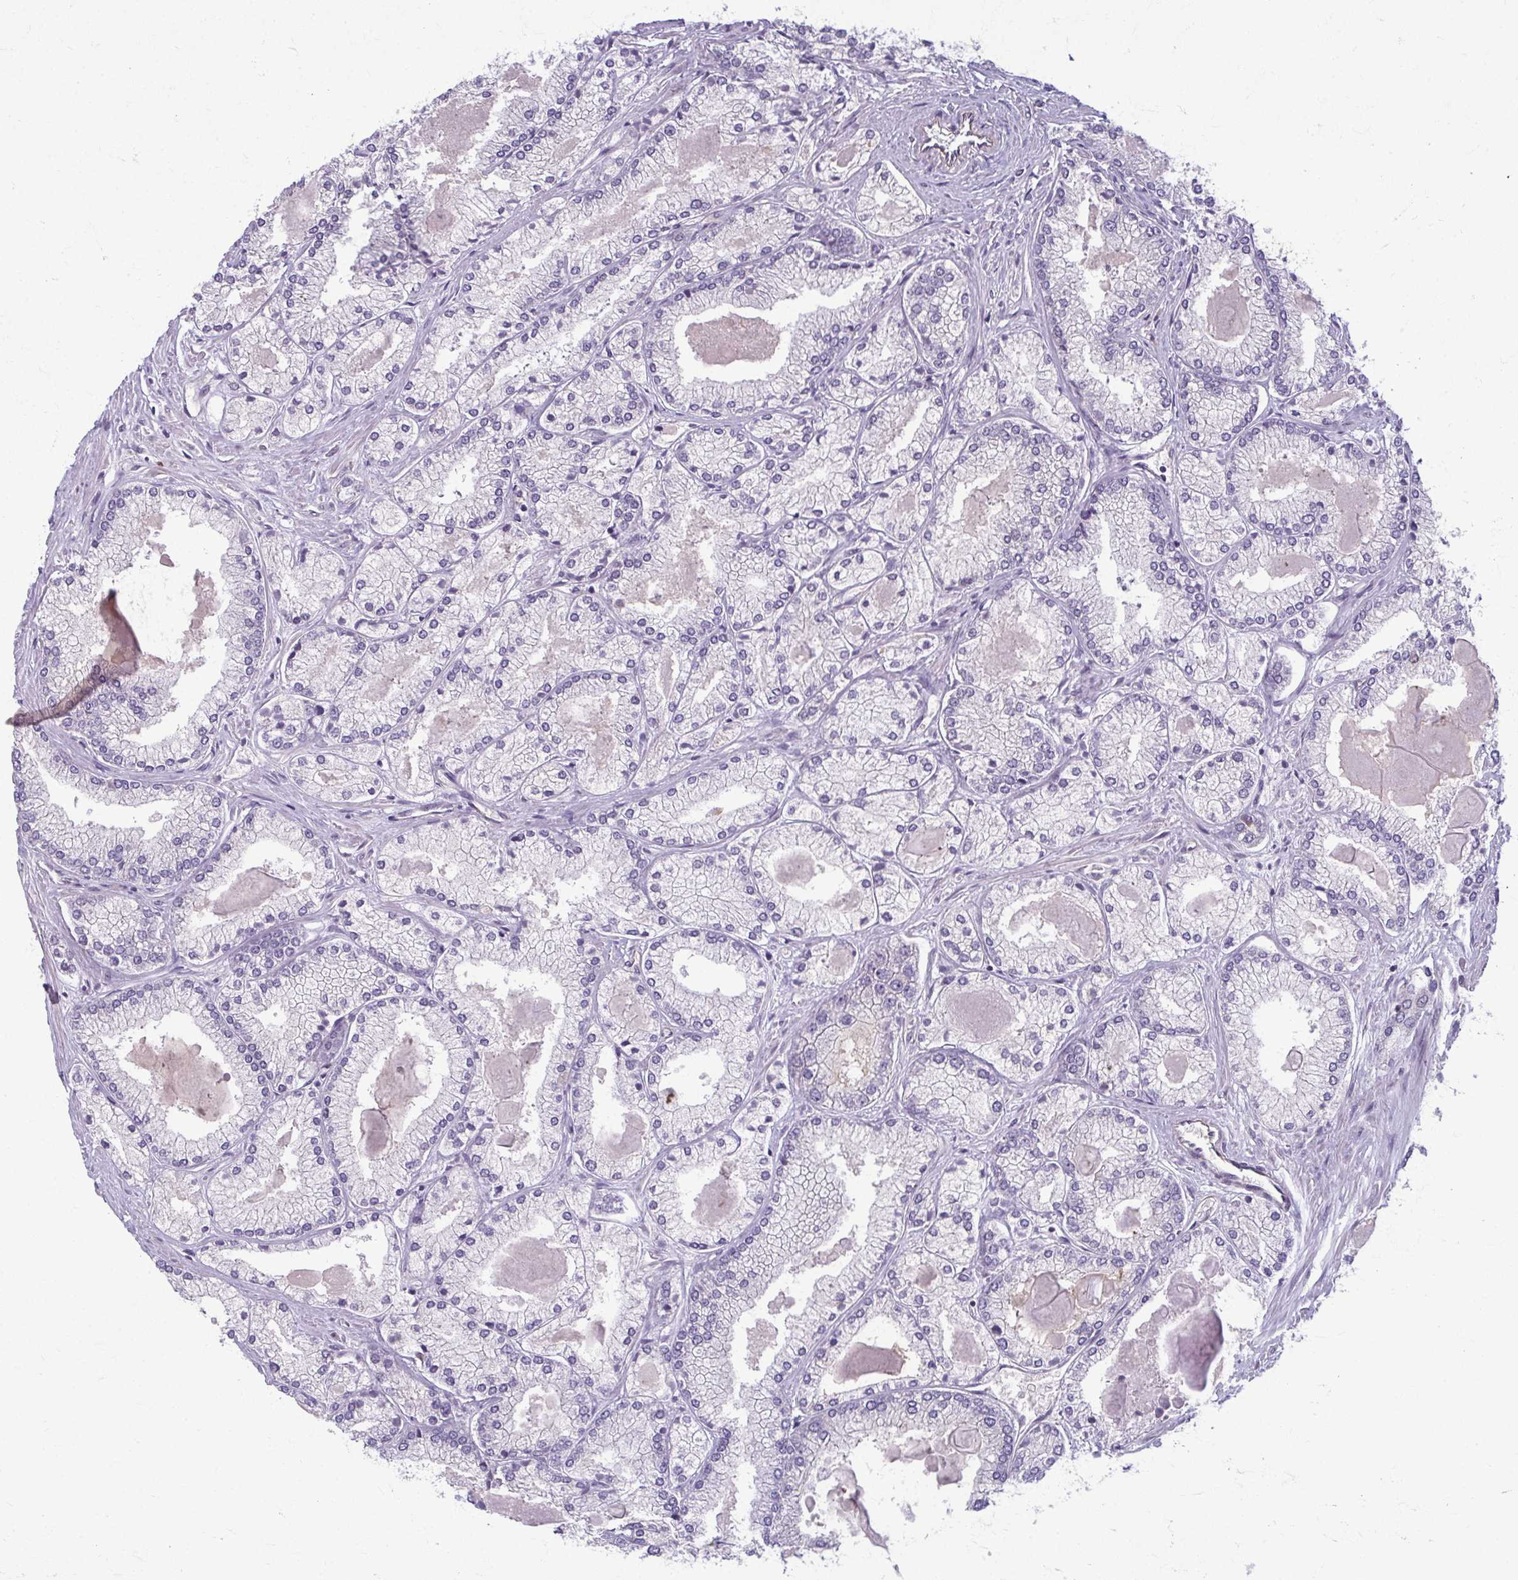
{"staining": {"intensity": "negative", "quantity": "none", "location": "none"}, "tissue": "prostate cancer", "cell_type": "Tumor cells", "image_type": "cancer", "snomed": [{"axis": "morphology", "description": "Adenocarcinoma, High grade"}, {"axis": "topography", "description": "Prostate"}], "caption": "DAB (3,3'-diaminobenzidine) immunohistochemical staining of human adenocarcinoma (high-grade) (prostate) displays no significant staining in tumor cells.", "gene": "EID2B", "patient": {"sex": "male", "age": 68}}